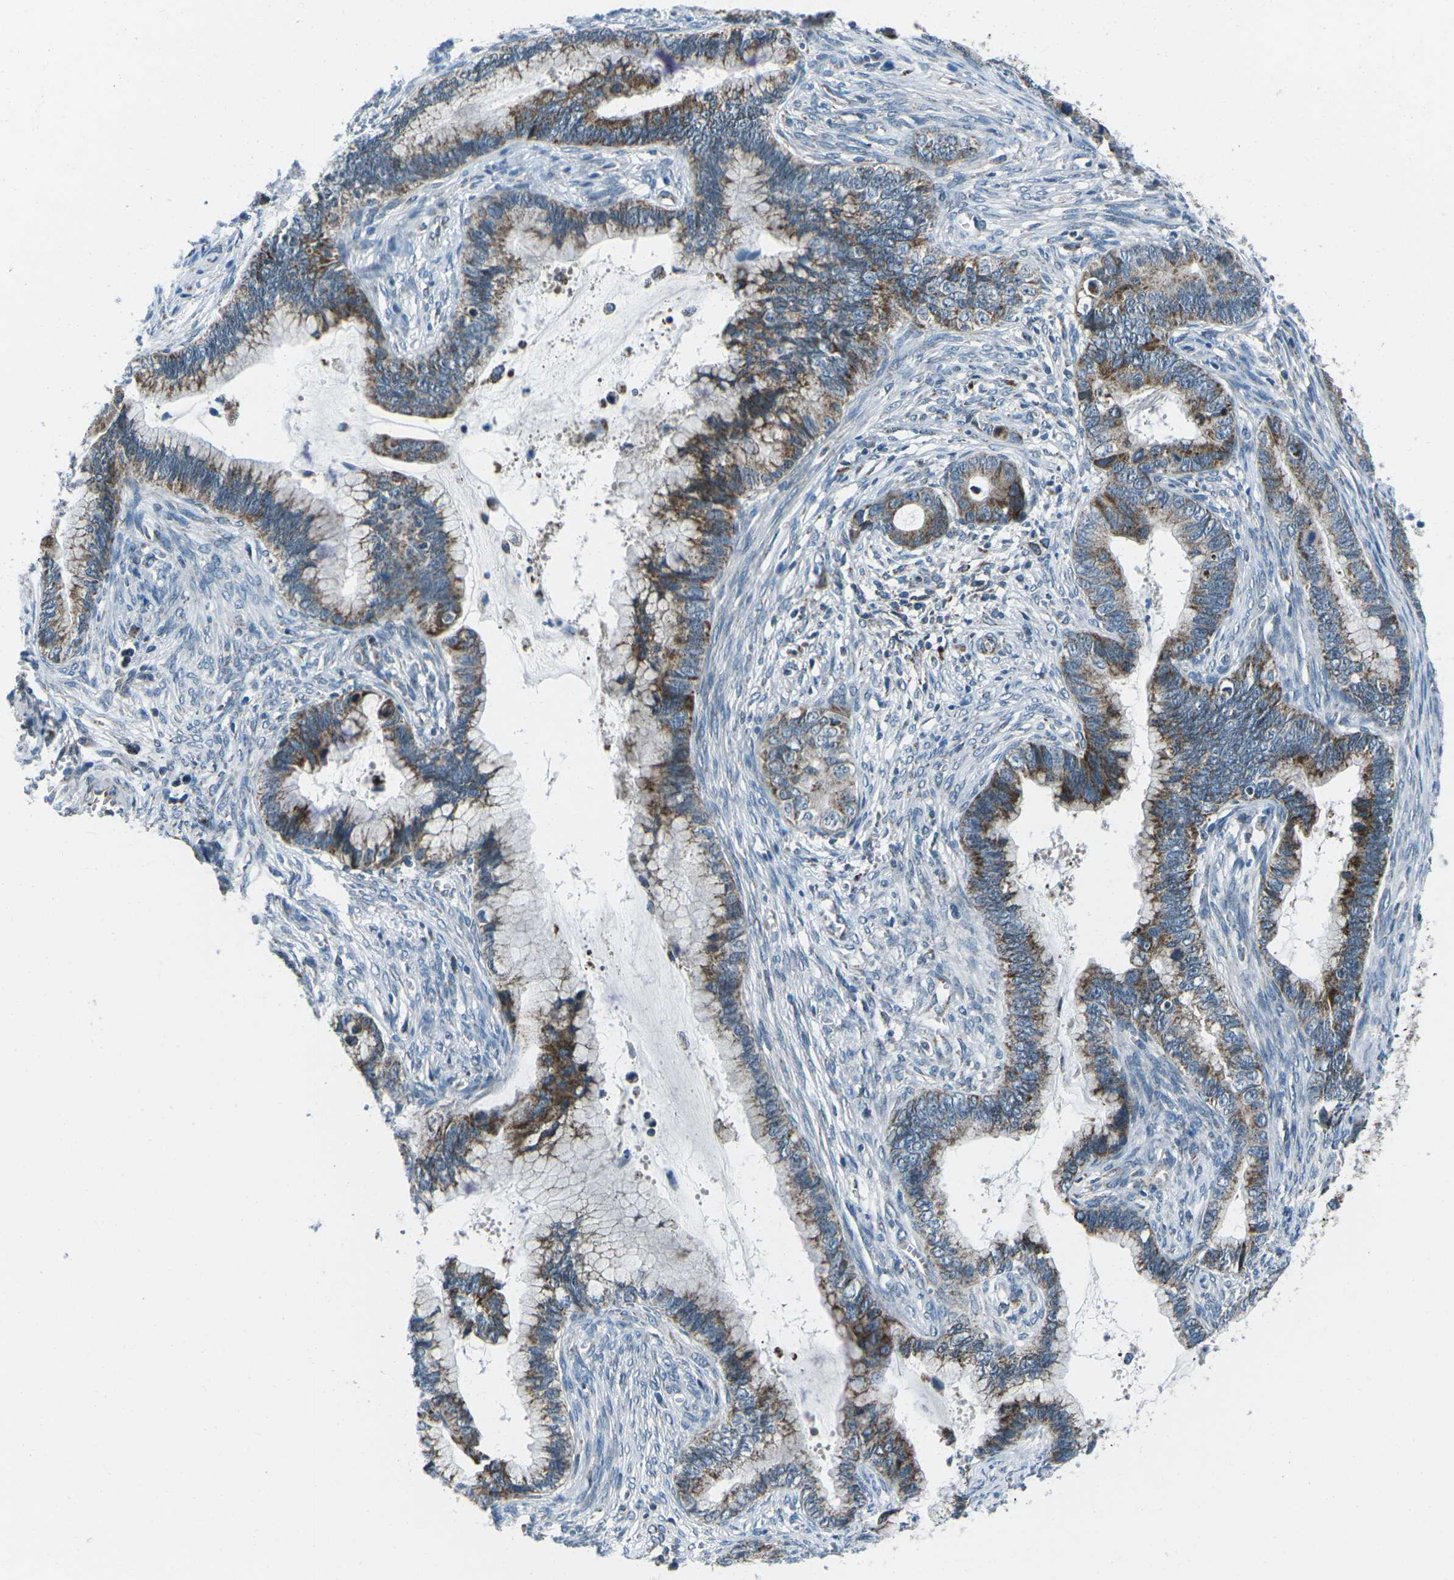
{"staining": {"intensity": "moderate", "quantity": ">75%", "location": "cytoplasmic/membranous"}, "tissue": "cervical cancer", "cell_type": "Tumor cells", "image_type": "cancer", "snomed": [{"axis": "morphology", "description": "Adenocarcinoma, NOS"}, {"axis": "topography", "description": "Cervix"}], "caption": "Approximately >75% of tumor cells in human cervical adenocarcinoma show moderate cytoplasmic/membranous protein staining as visualized by brown immunohistochemical staining.", "gene": "RFESD", "patient": {"sex": "female", "age": 44}}